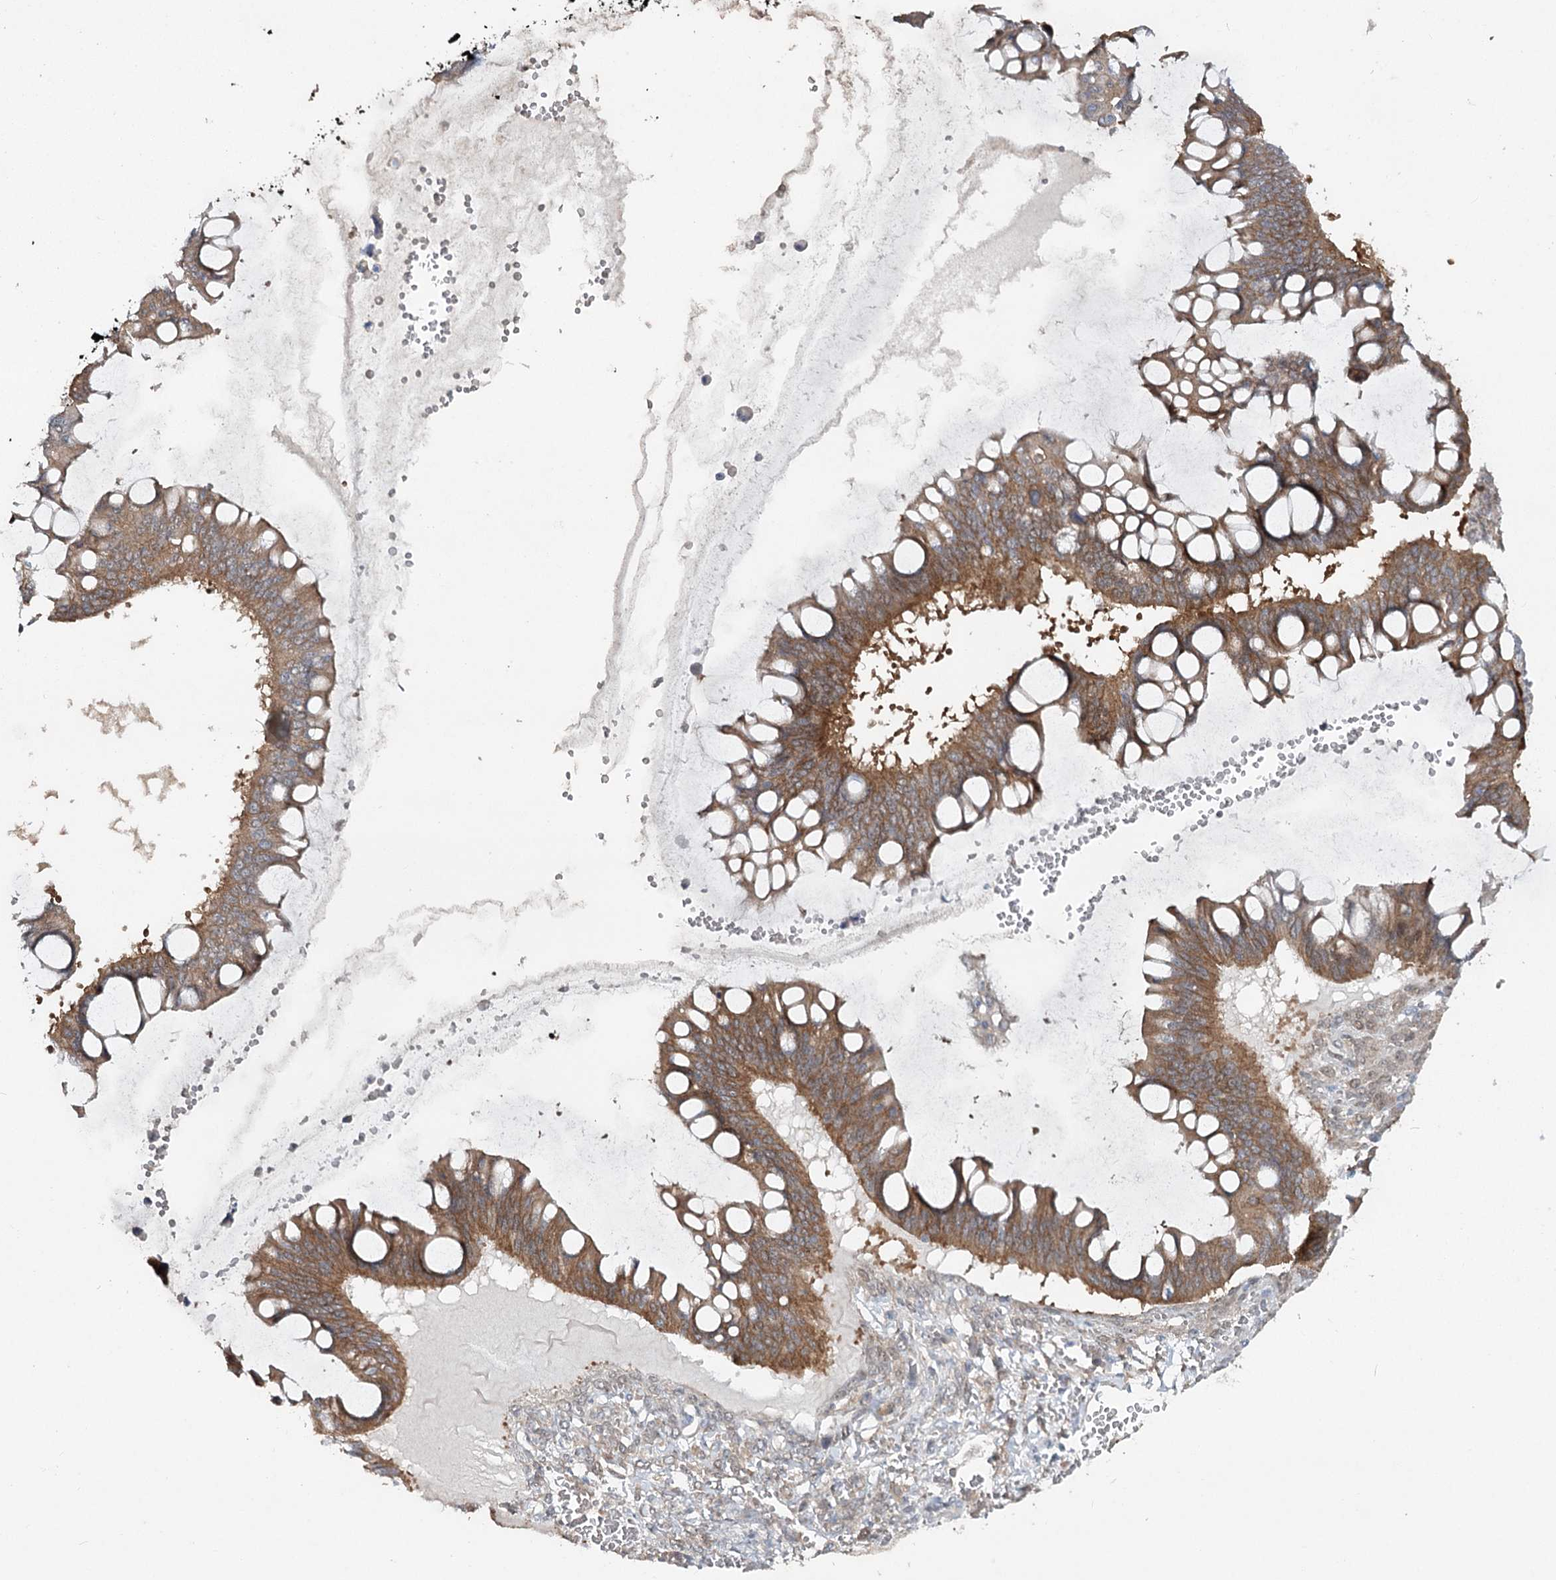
{"staining": {"intensity": "moderate", "quantity": ">75%", "location": "cytoplasmic/membranous"}, "tissue": "ovarian cancer", "cell_type": "Tumor cells", "image_type": "cancer", "snomed": [{"axis": "morphology", "description": "Cystadenocarcinoma, mucinous, NOS"}, {"axis": "topography", "description": "Ovary"}], "caption": "The histopathology image exhibits staining of ovarian mucinous cystadenocarcinoma, revealing moderate cytoplasmic/membranous protein staining (brown color) within tumor cells.", "gene": "MAP3K13", "patient": {"sex": "female", "age": 73}}